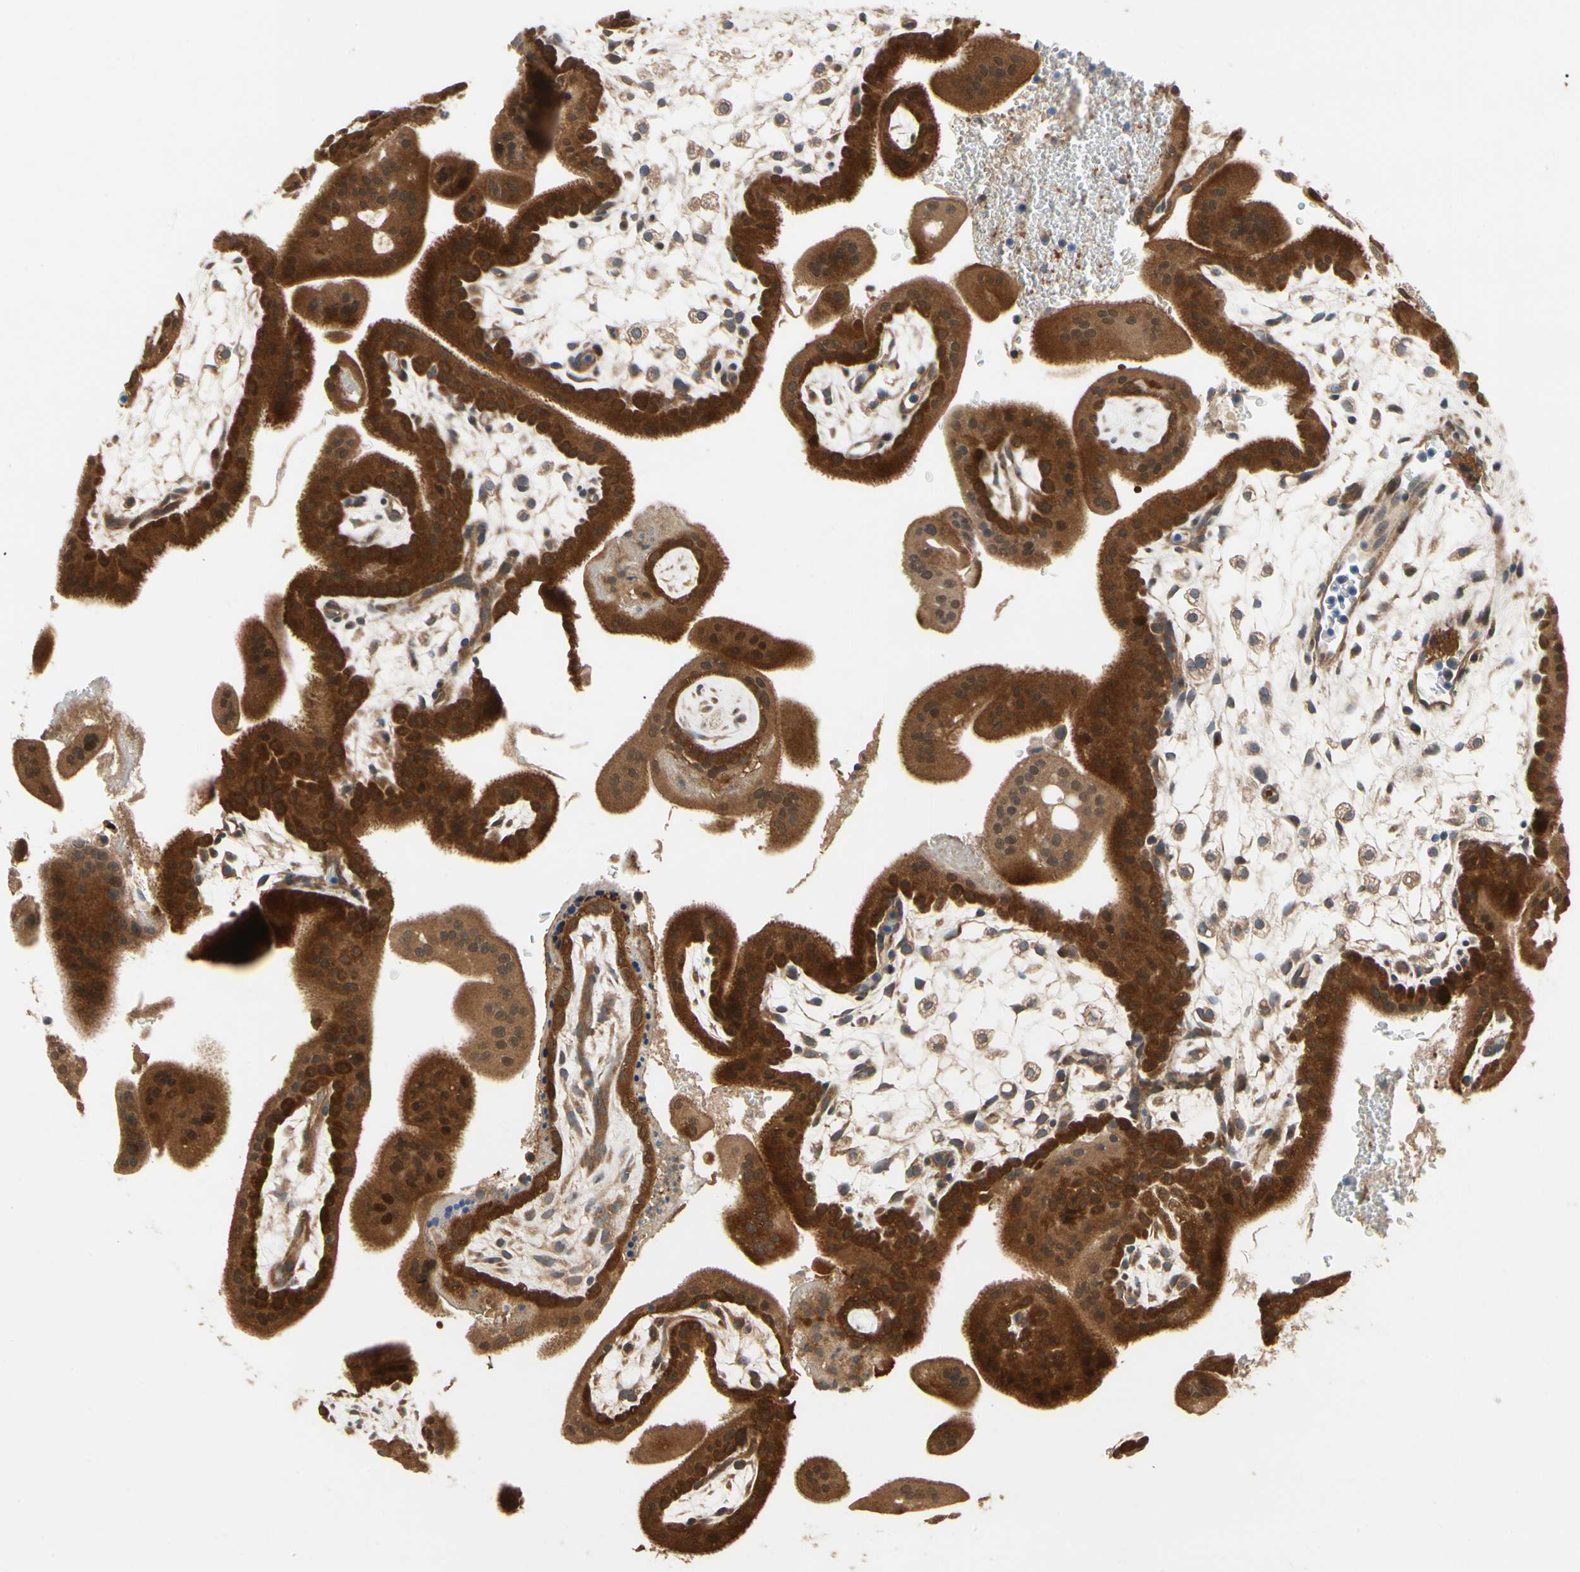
{"staining": {"intensity": "moderate", "quantity": ">75%", "location": "cytoplasmic/membranous"}, "tissue": "placenta", "cell_type": "Decidual cells", "image_type": "normal", "snomed": [{"axis": "morphology", "description": "Normal tissue, NOS"}, {"axis": "topography", "description": "Placenta"}], "caption": "Immunohistochemical staining of unremarkable human placenta exhibits medium levels of moderate cytoplasmic/membranous expression in about >75% of decidual cells.", "gene": "TDRP", "patient": {"sex": "female", "age": 35}}